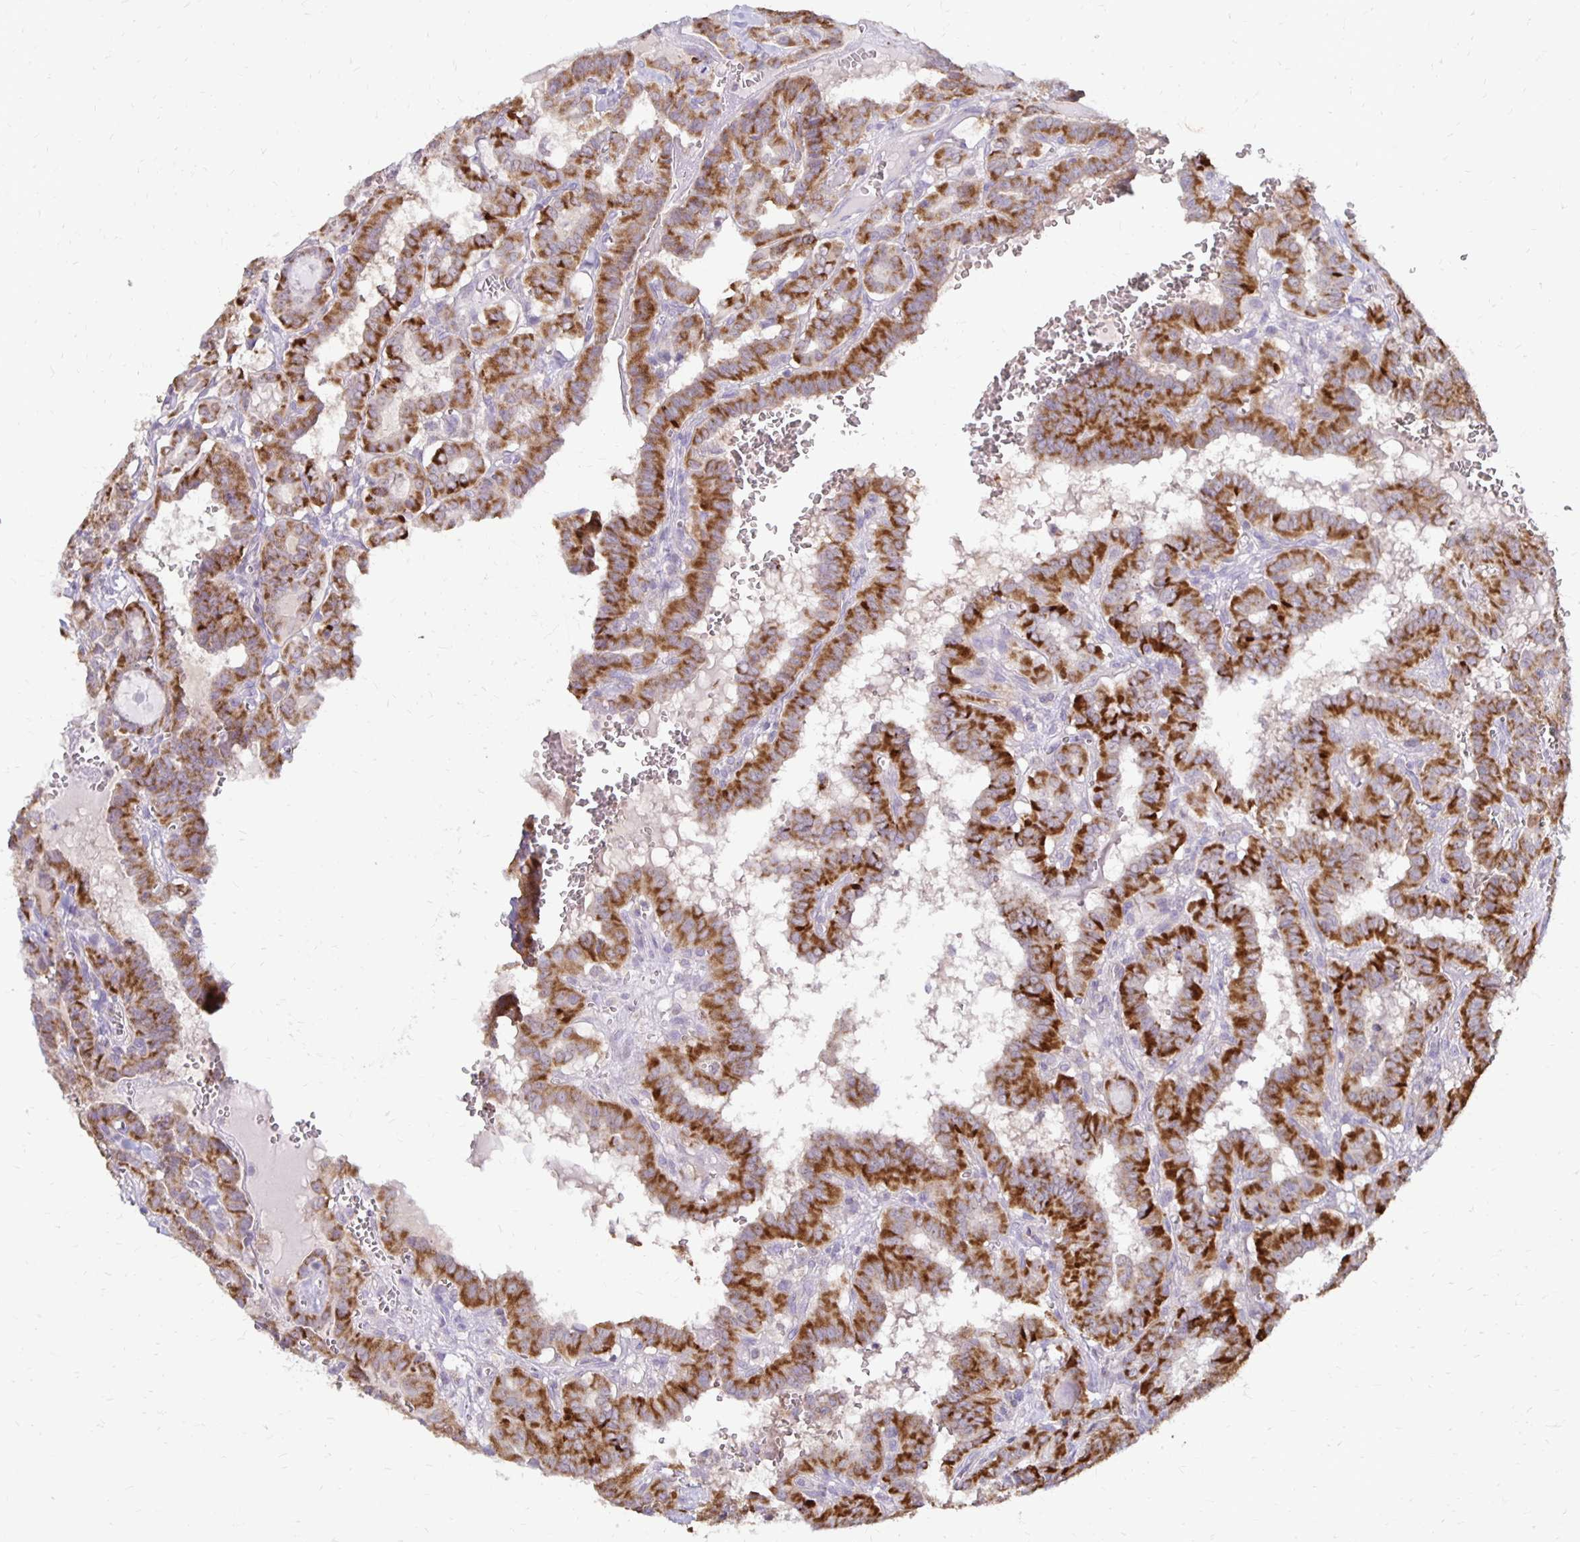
{"staining": {"intensity": "strong", "quantity": ">75%", "location": "cytoplasmic/membranous"}, "tissue": "thyroid cancer", "cell_type": "Tumor cells", "image_type": "cancer", "snomed": [{"axis": "morphology", "description": "Papillary adenocarcinoma, NOS"}, {"axis": "topography", "description": "Thyroid gland"}], "caption": "The micrograph shows a brown stain indicating the presence of a protein in the cytoplasmic/membranous of tumor cells in papillary adenocarcinoma (thyroid). (Stains: DAB (3,3'-diaminobenzidine) in brown, nuclei in blue, Microscopy: brightfield microscopy at high magnification).", "gene": "IER3", "patient": {"sex": "female", "age": 21}}